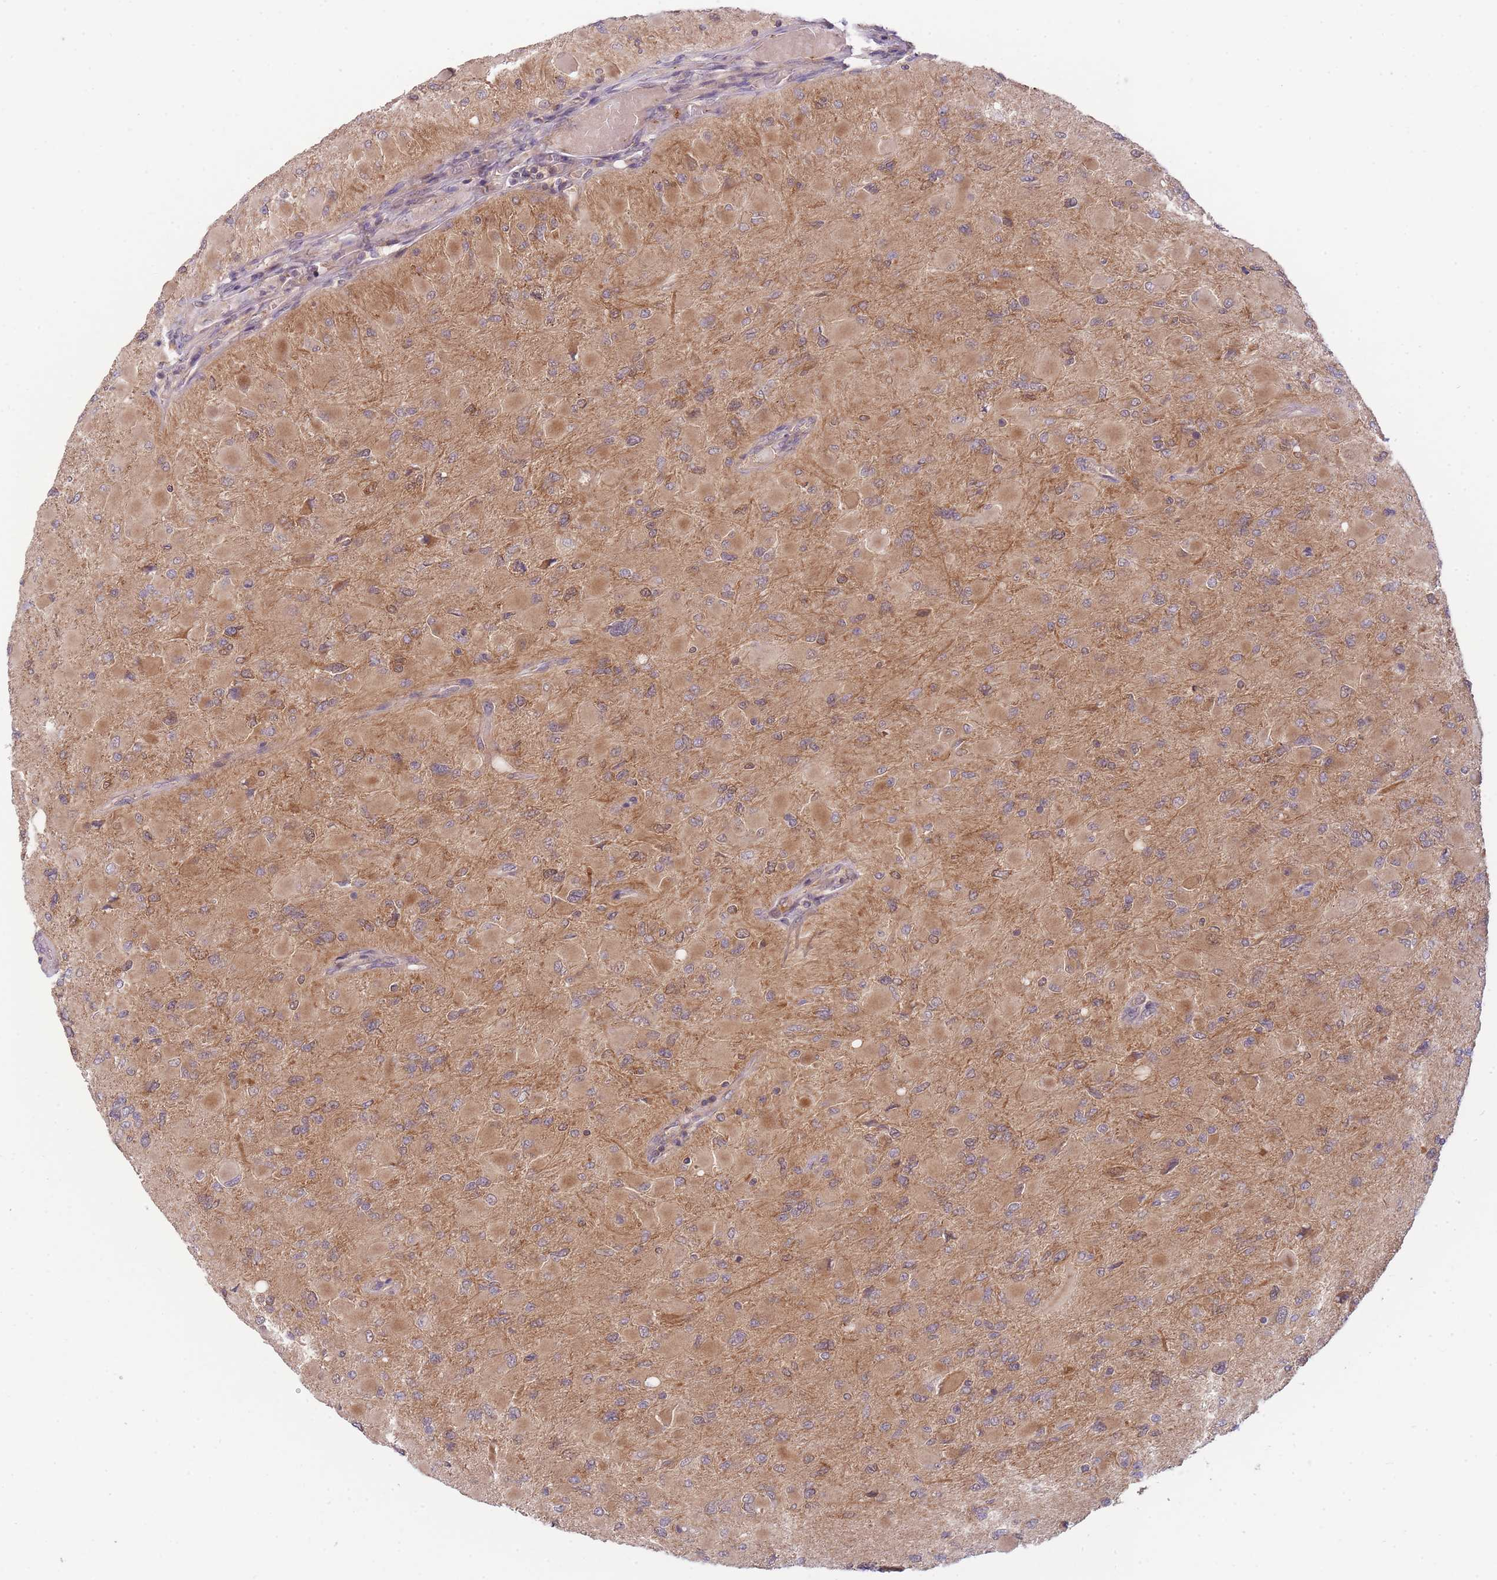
{"staining": {"intensity": "negative", "quantity": "none", "location": "none"}, "tissue": "glioma", "cell_type": "Tumor cells", "image_type": "cancer", "snomed": [{"axis": "morphology", "description": "Glioma, malignant, High grade"}, {"axis": "topography", "description": "Cerebral cortex"}], "caption": "Tumor cells are negative for brown protein staining in glioma.", "gene": "PFDN6", "patient": {"sex": "female", "age": 36}}